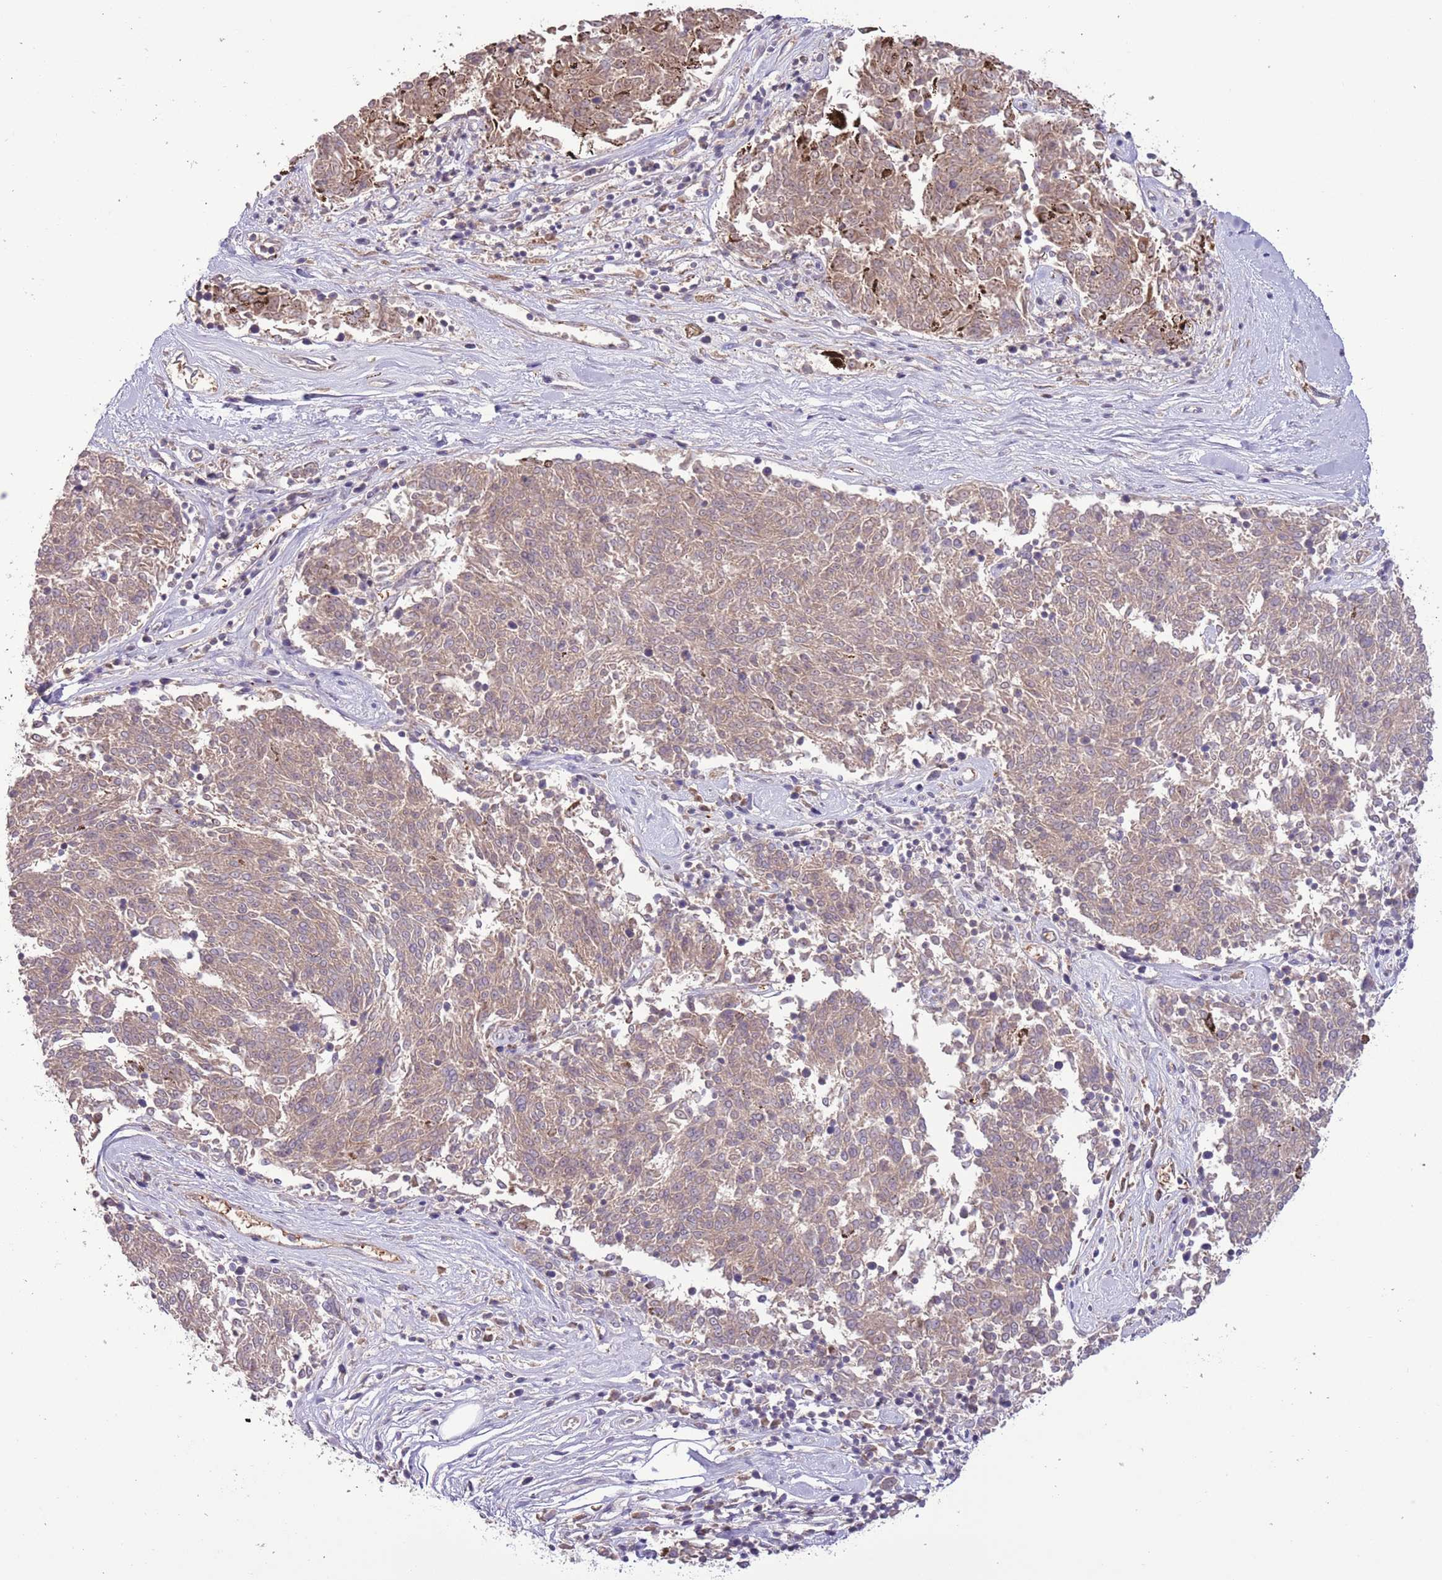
{"staining": {"intensity": "weak", "quantity": ">75%", "location": "cytoplasmic/membranous"}, "tissue": "melanoma", "cell_type": "Tumor cells", "image_type": "cancer", "snomed": [{"axis": "morphology", "description": "Malignant melanoma, NOS"}, {"axis": "topography", "description": "Skin"}], "caption": "Melanoma stained for a protein shows weak cytoplasmic/membranous positivity in tumor cells.", "gene": "SHROOM3", "patient": {"sex": "female", "age": 72}}